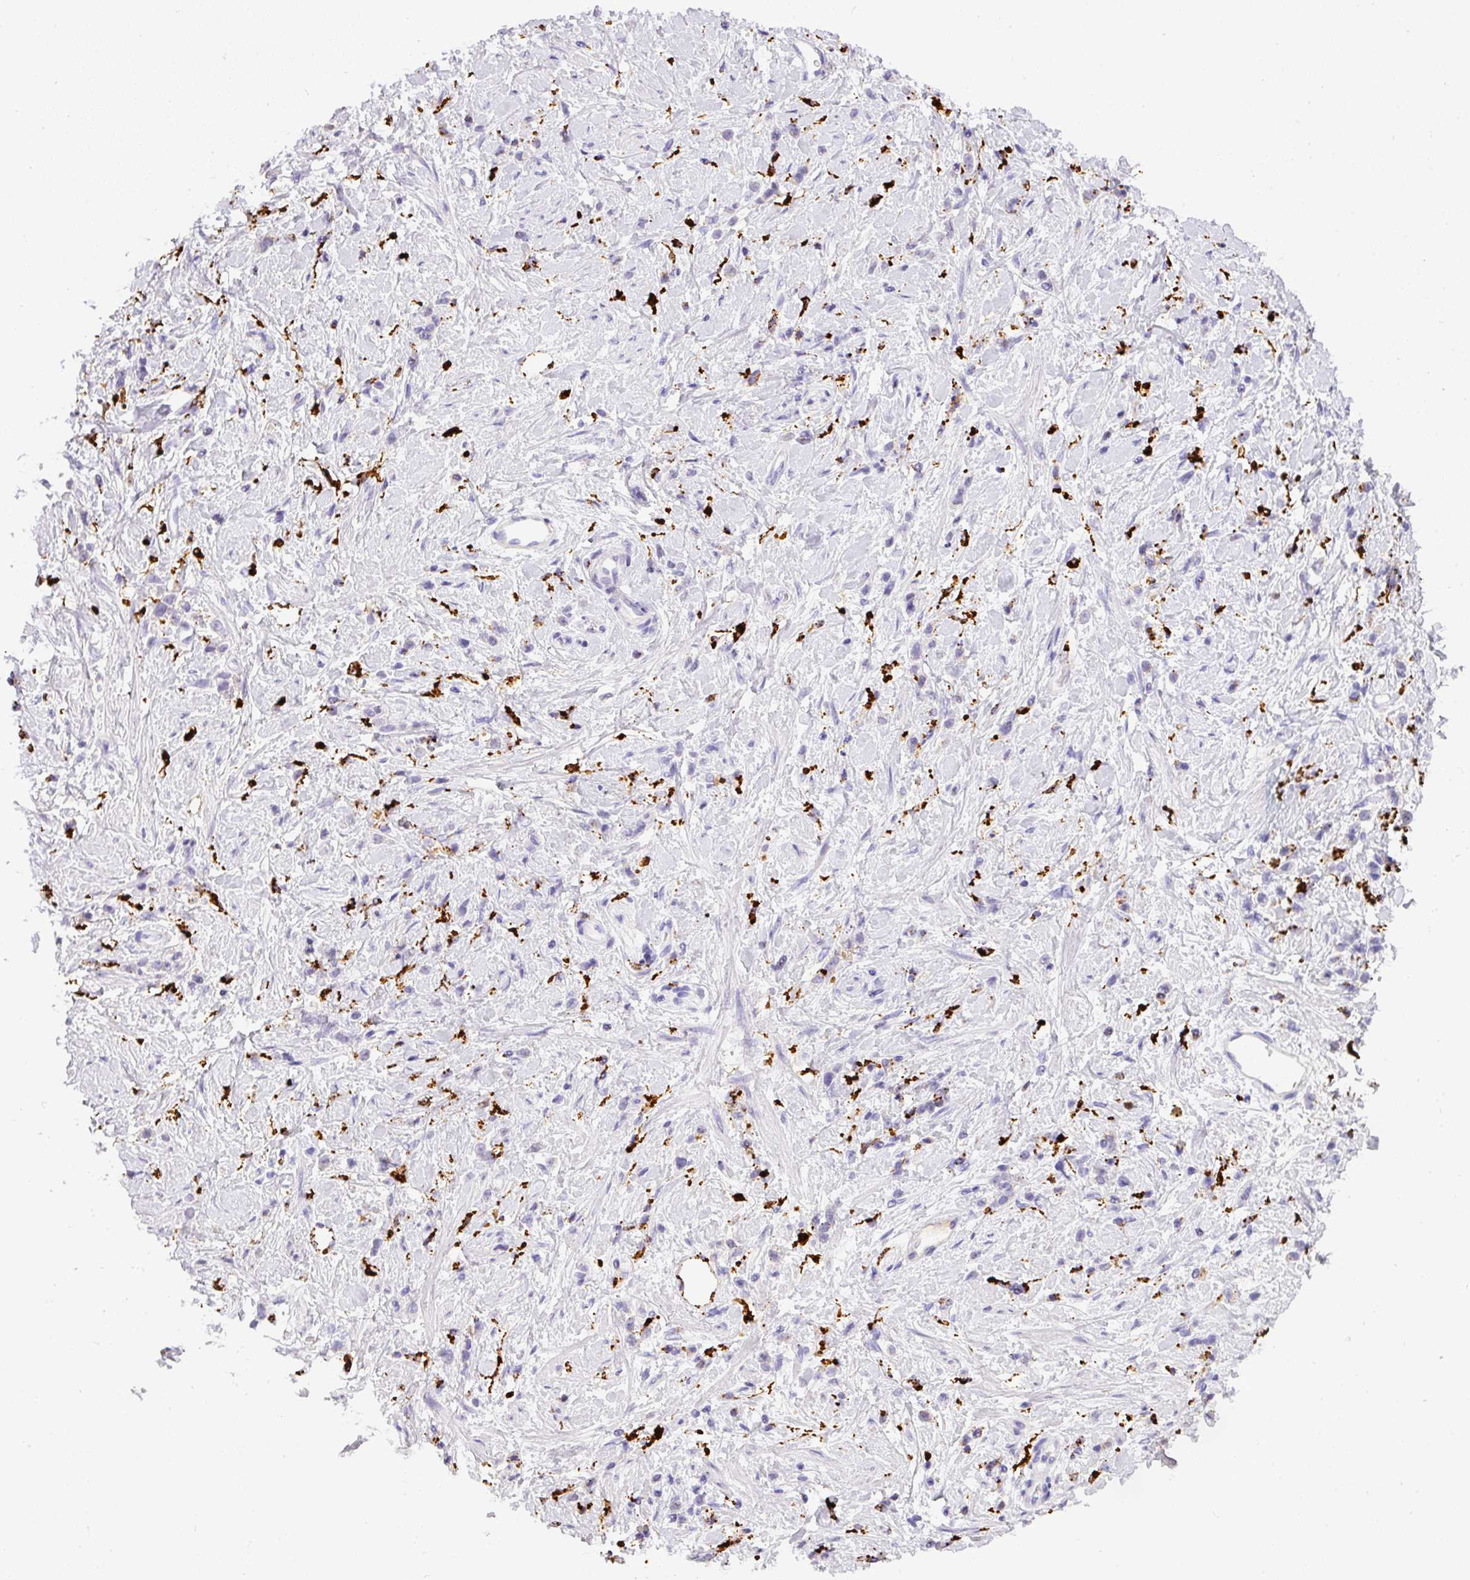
{"staining": {"intensity": "negative", "quantity": "none", "location": "none"}, "tissue": "stomach cancer", "cell_type": "Tumor cells", "image_type": "cancer", "snomed": [{"axis": "morphology", "description": "Adenocarcinoma, NOS"}, {"axis": "topography", "description": "Stomach"}], "caption": "IHC of stomach cancer exhibits no positivity in tumor cells. (DAB (3,3'-diaminobenzidine) IHC visualized using brightfield microscopy, high magnification).", "gene": "MMACHC", "patient": {"sex": "female", "age": 60}}